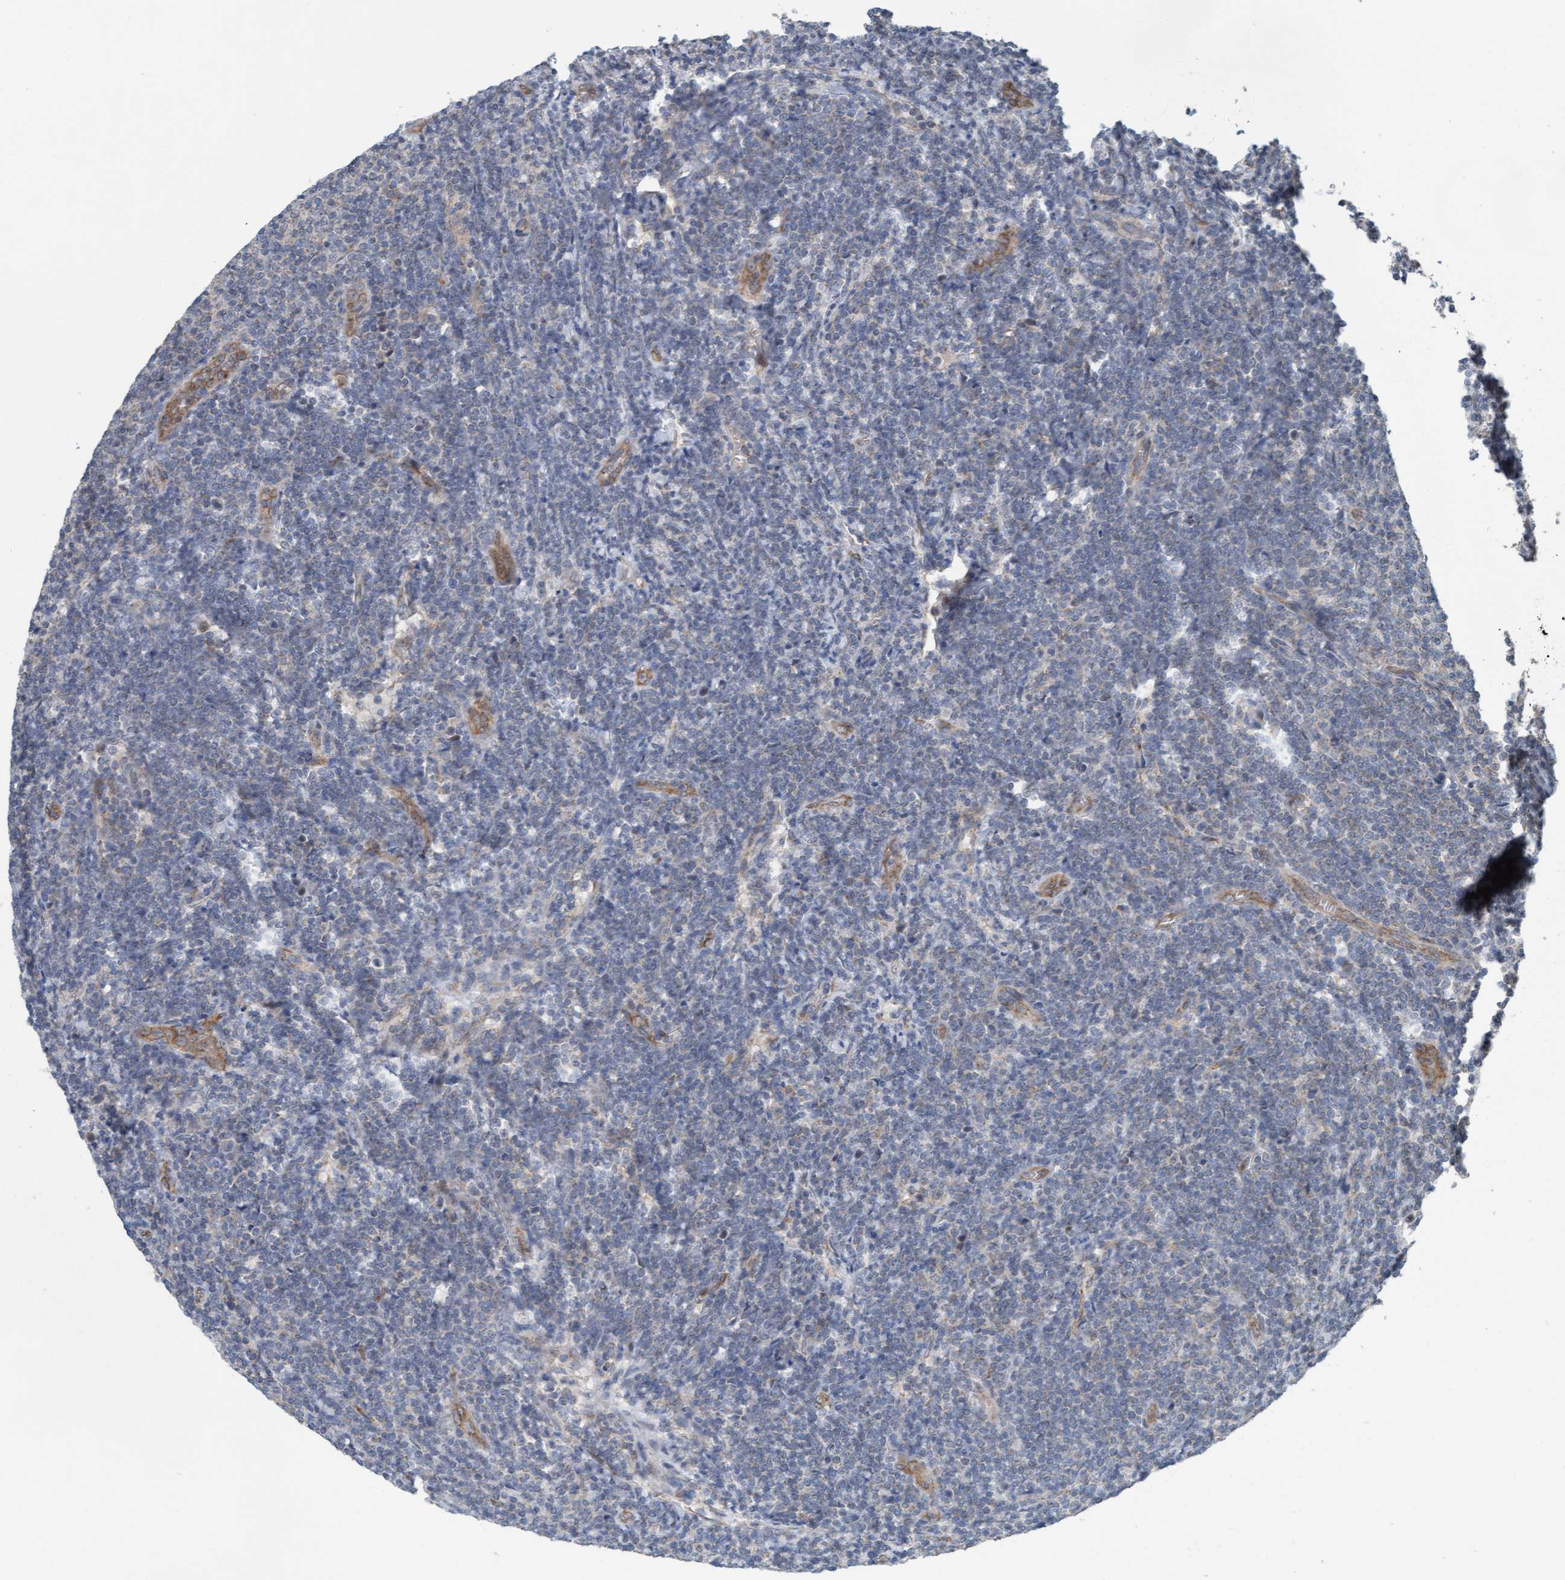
{"staining": {"intensity": "negative", "quantity": "none", "location": "none"}, "tissue": "lymphoma", "cell_type": "Tumor cells", "image_type": "cancer", "snomed": [{"axis": "morphology", "description": "Malignant lymphoma, non-Hodgkin's type, Low grade"}, {"axis": "topography", "description": "Lymph node"}], "caption": "Tumor cells show no significant staining in malignant lymphoma, non-Hodgkin's type (low-grade).", "gene": "ZNF566", "patient": {"sex": "male", "age": 66}}